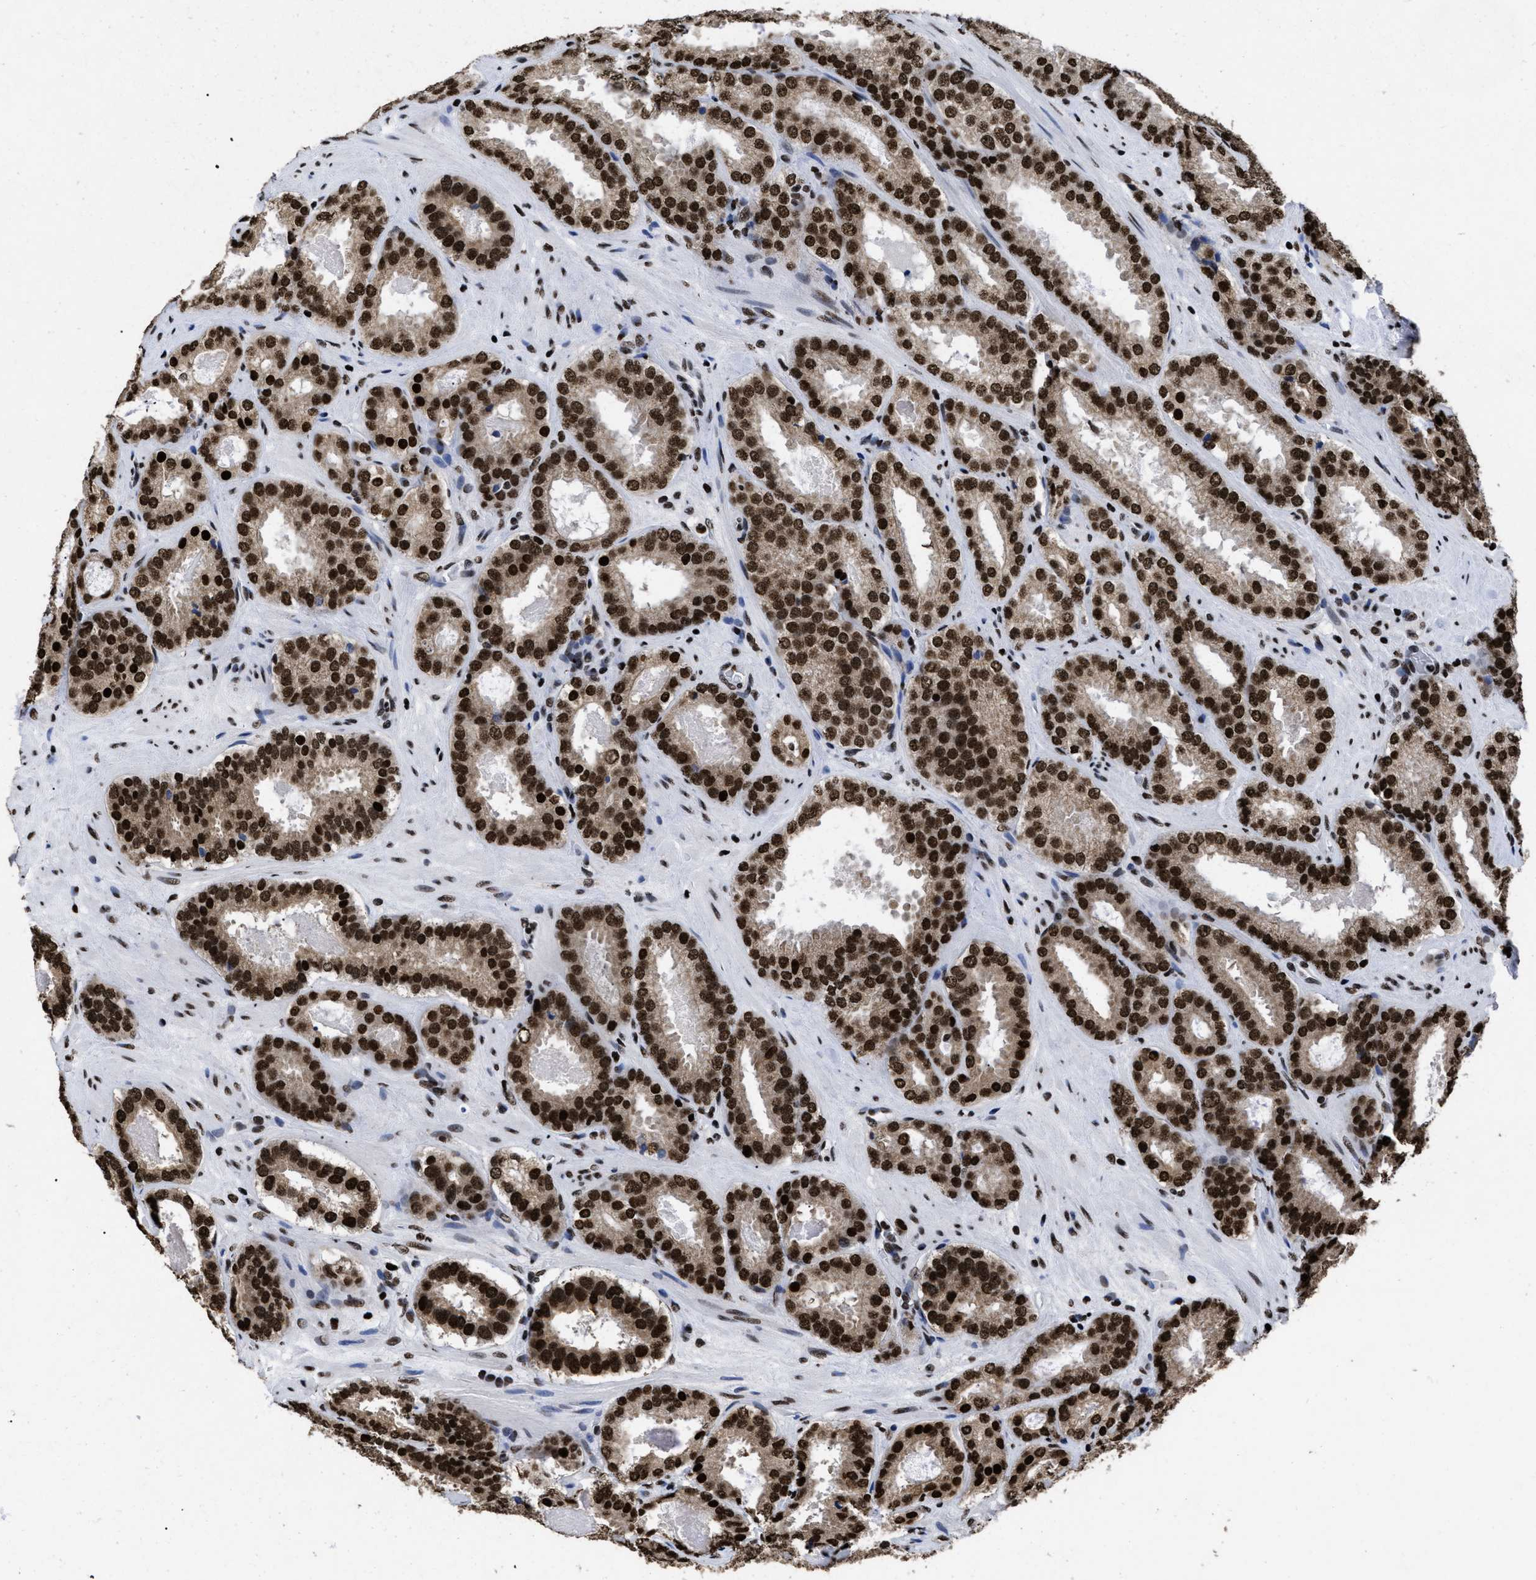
{"staining": {"intensity": "strong", "quantity": ">75%", "location": "nuclear"}, "tissue": "prostate cancer", "cell_type": "Tumor cells", "image_type": "cancer", "snomed": [{"axis": "morphology", "description": "Adenocarcinoma, Low grade"}, {"axis": "topography", "description": "Prostate"}], "caption": "Protein expression analysis of prostate cancer (low-grade adenocarcinoma) reveals strong nuclear staining in approximately >75% of tumor cells. Using DAB (brown) and hematoxylin (blue) stains, captured at high magnification using brightfield microscopy.", "gene": "CALHM3", "patient": {"sex": "male", "age": 69}}